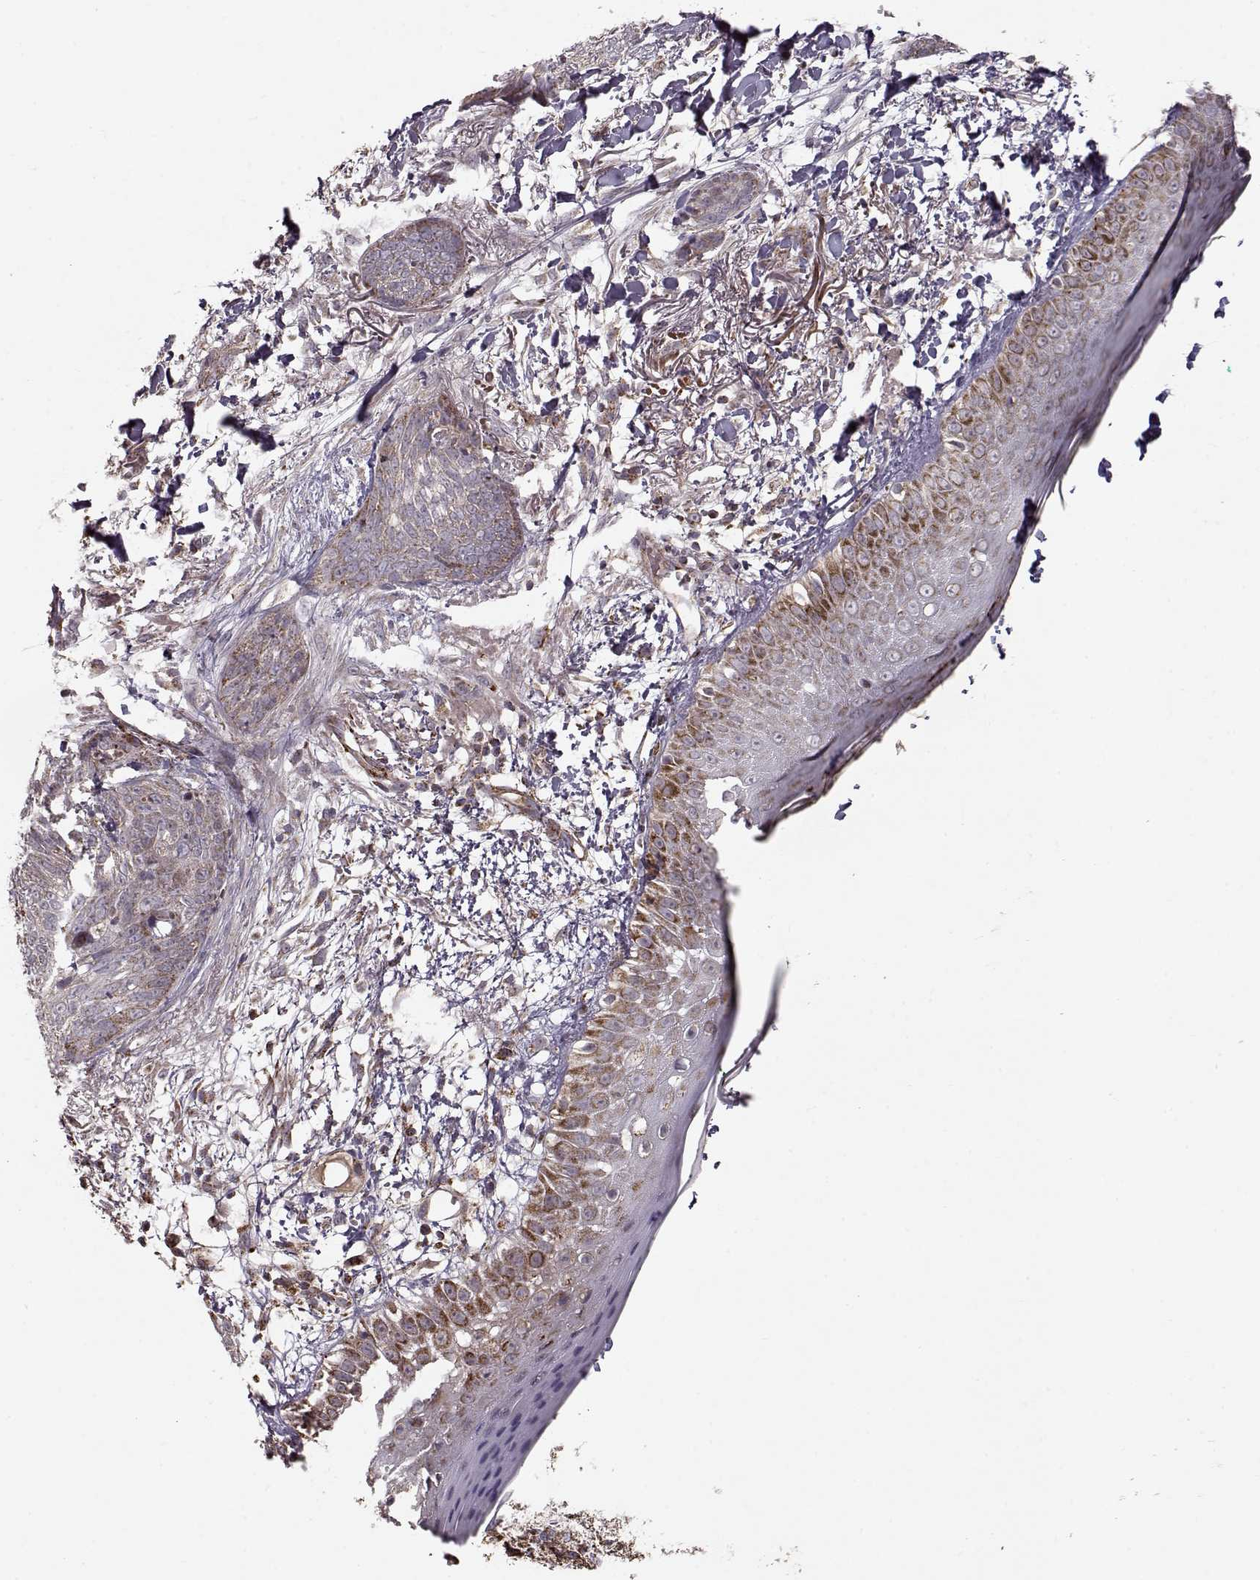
{"staining": {"intensity": "weak", "quantity": ">75%", "location": "cytoplasmic/membranous"}, "tissue": "skin cancer", "cell_type": "Tumor cells", "image_type": "cancer", "snomed": [{"axis": "morphology", "description": "Normal tissue, NOS"}, {"axis": "morphology", "description": "Basal cell carcinoma"}, {"axis": "topography", "description": "Skin"}], "caption": "An immunohistochemistry histopathology image of neoplastic tissue is shown. Protein staining in brown shows weak cytoplasmic/membranous positivity in skin cancer (basal cell carcinoma) within tumor cells. The staining is performed using DAB brown chromogen to label protein expression. The nuclei are counter-stained blue using hematoxylin.", "gene": "CMTM3", "patient": {"sex": "male", "age": 84}}